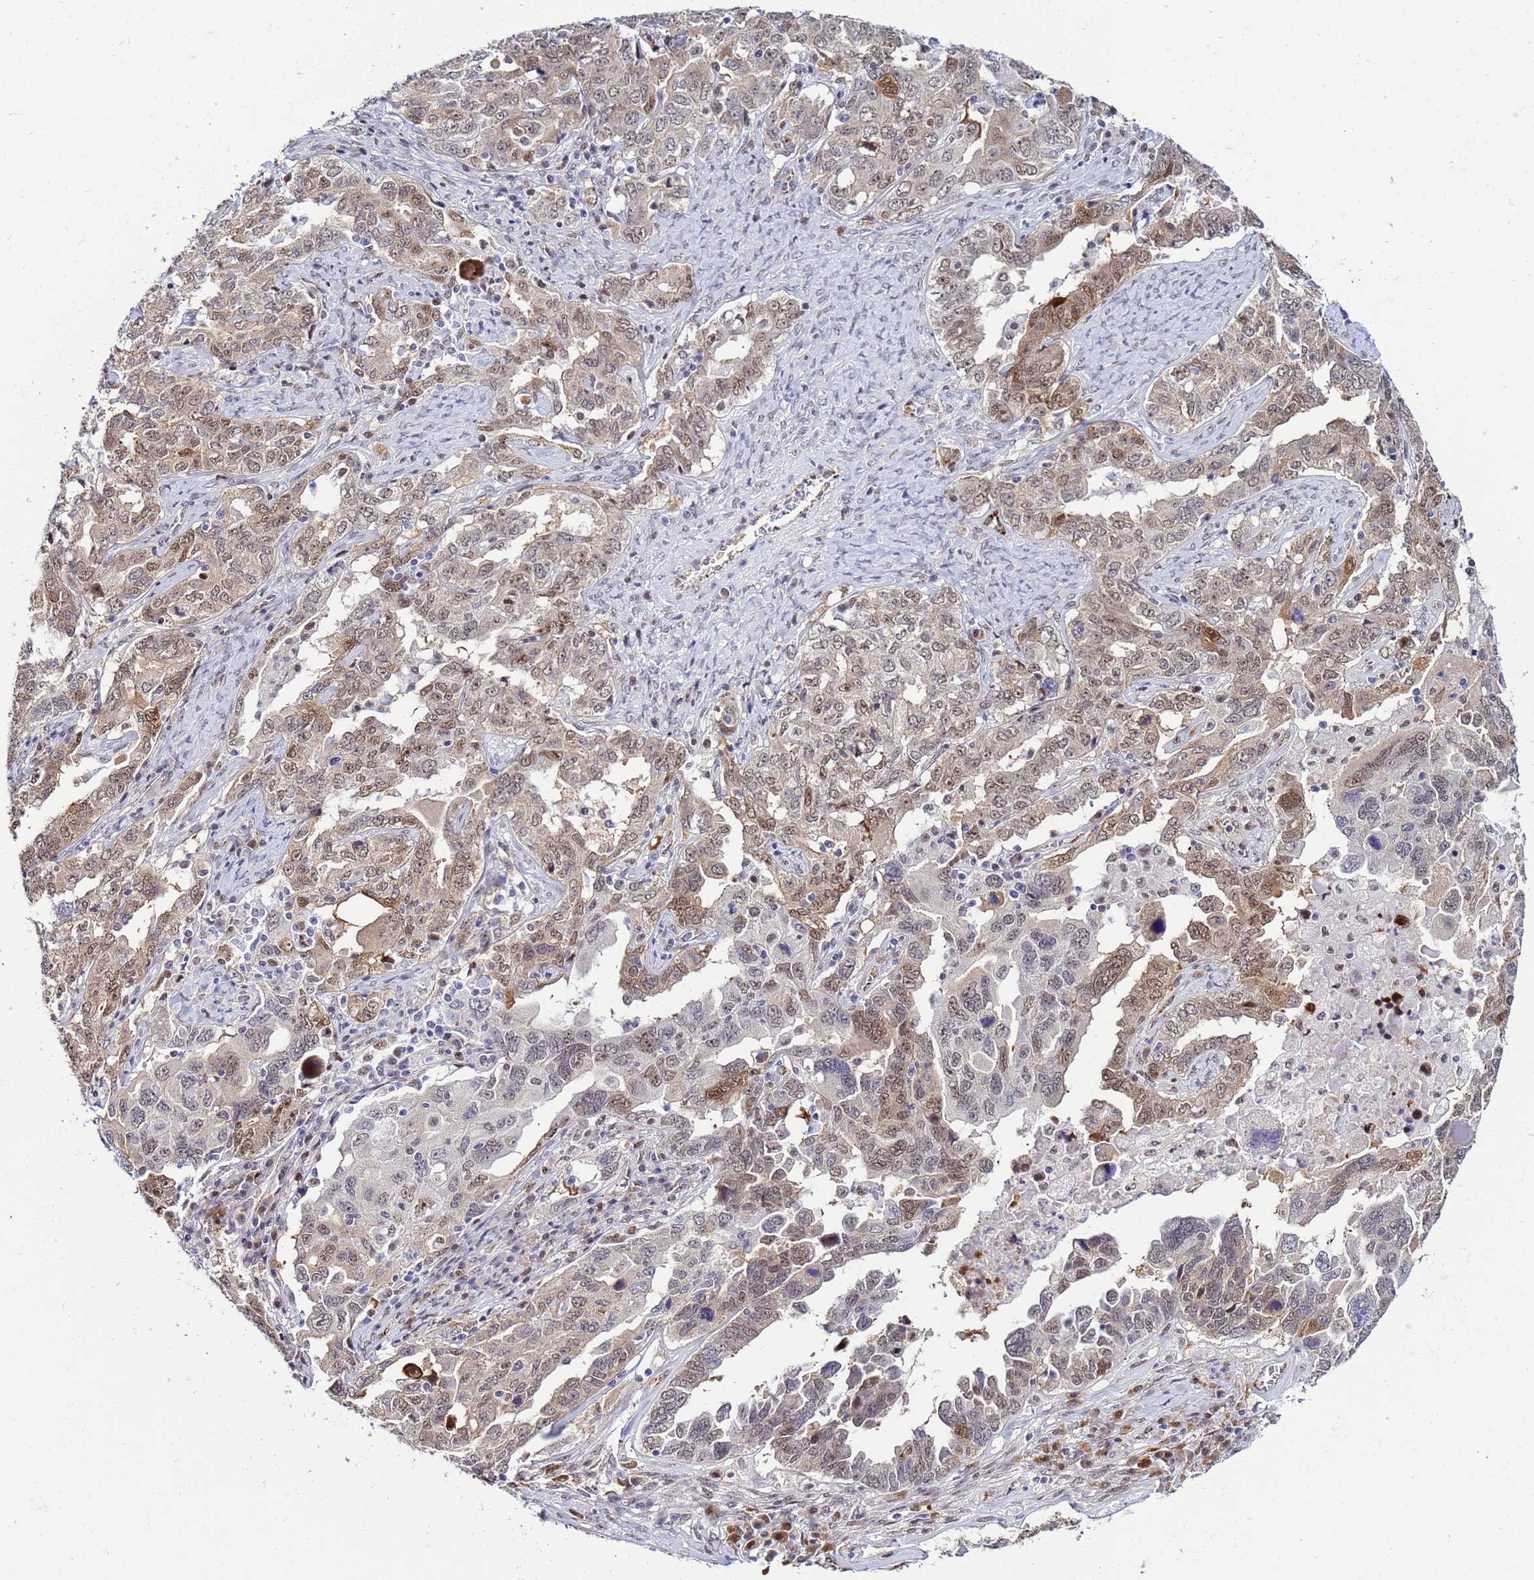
{"staining": {"intensity": "moderate", "quantity": "25%-75%", "location": "nuclear"}, "tissue": "ovarian cancer", "cell_type": "Tumor cells", "image_type": "cancer", "snomed": [{"axis": "morphology", "description": "Carcinoma, endometroid"}, {"axis": "topography", "description": "Ovary"}], "caption": "IHC (DAB (3,3'-diaminobenzidine)) staining of endometroid carcinoma (ovarian) shows moderate nuclear protein expression in approximately 25%-75% of tumor cells. (DAB = brown stain, brightfield microscopy at high magnification).", "gene": "SLC25A37", "patient": {"sex": "female", "age": 62}}